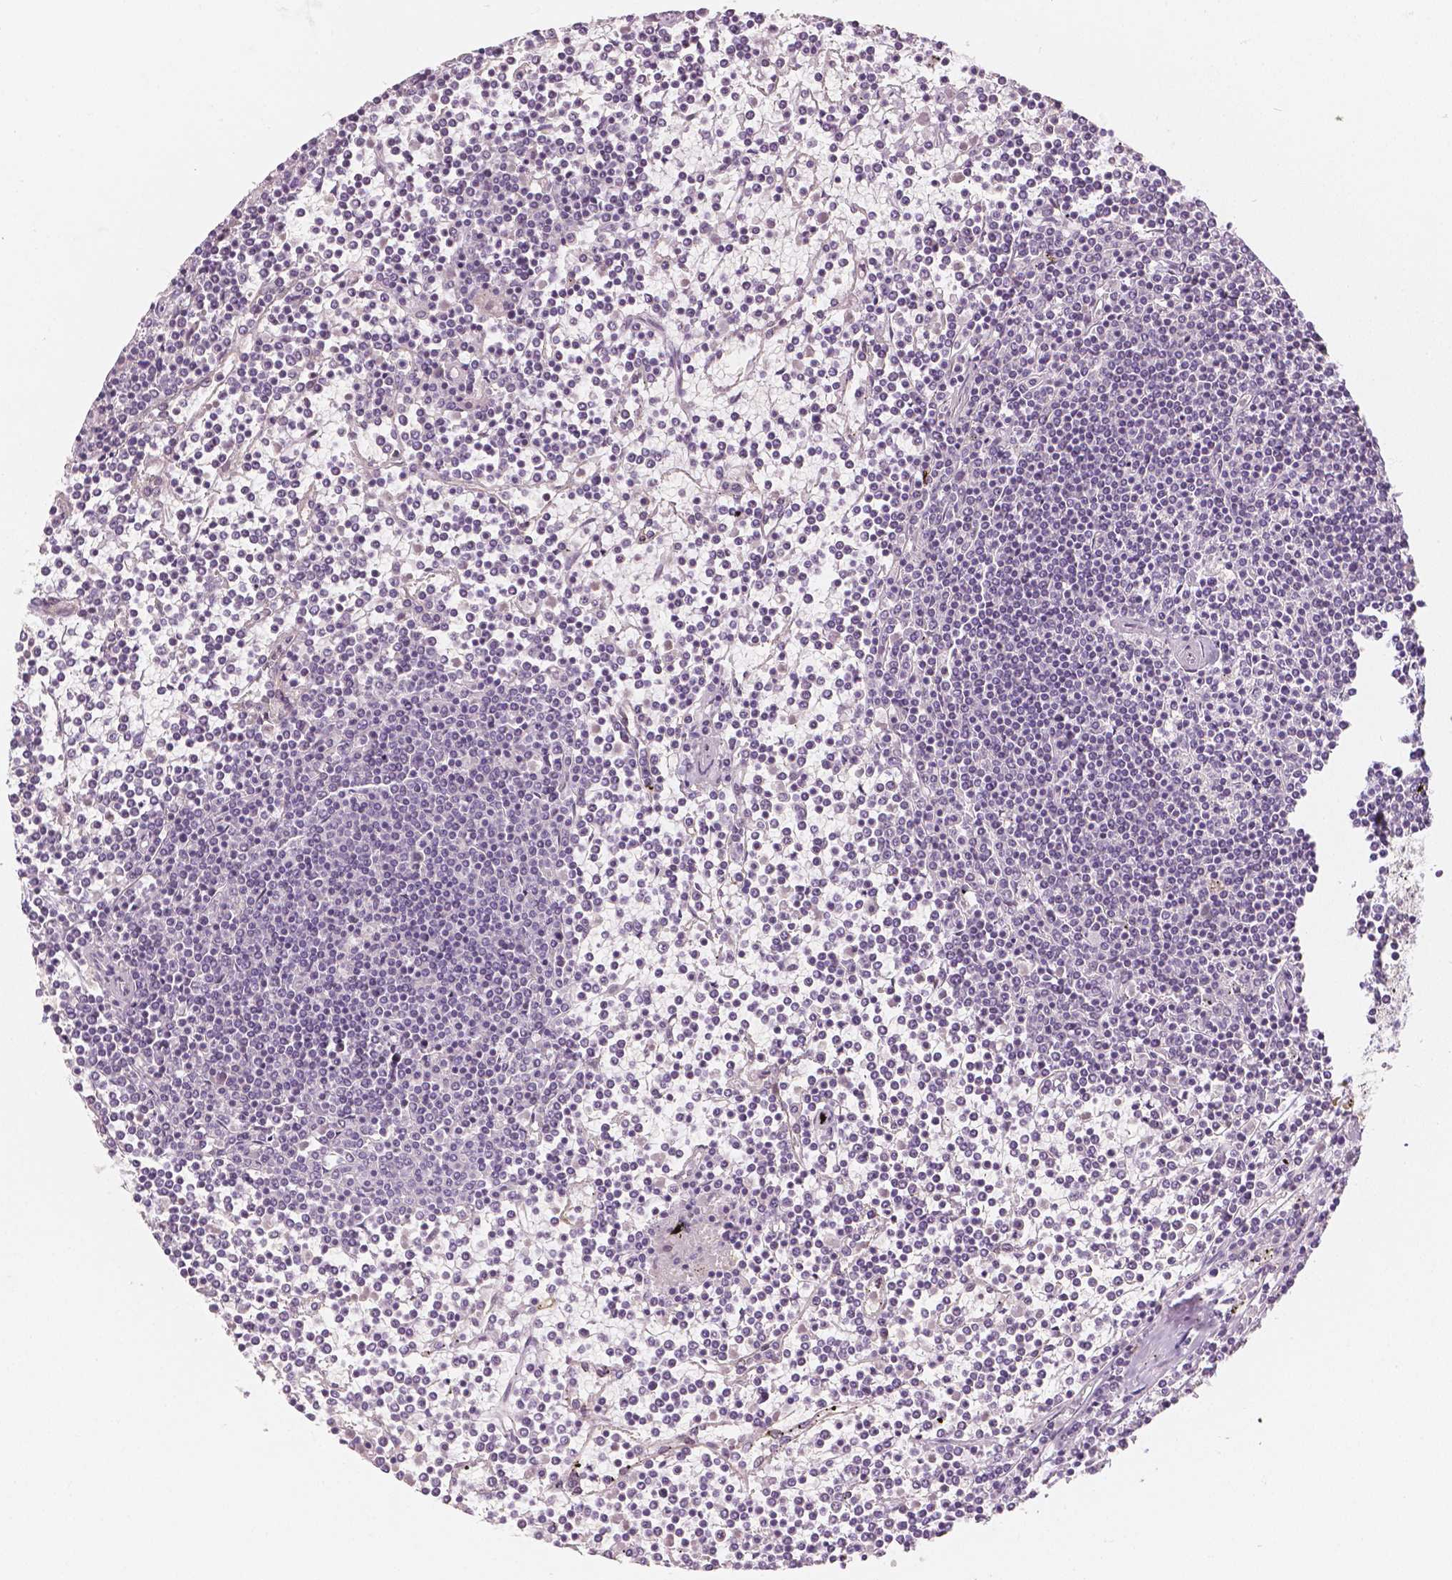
{"staining": {"intensity": "negative", "quantity": "none", "location": "none"}, "tissue": "lymphoma", "cell_type": "Tumor cells", "image_type": "cancer", "snomed": [{"axis": "morphology", "description": "Malignant lymphoma, non-Hodgkin's type, Low grade"}, {"axis": "topography", "description": "Spleen"}], "caption": "The micrograph reveals no significant expression in tumor cells of low-grade malignant lymphoma, non-Hodgkin's type. (DAB immunohistochemistry, high magnification).", "gene": "KDM5B", "patient": {"sex": "female", "age": 19}}